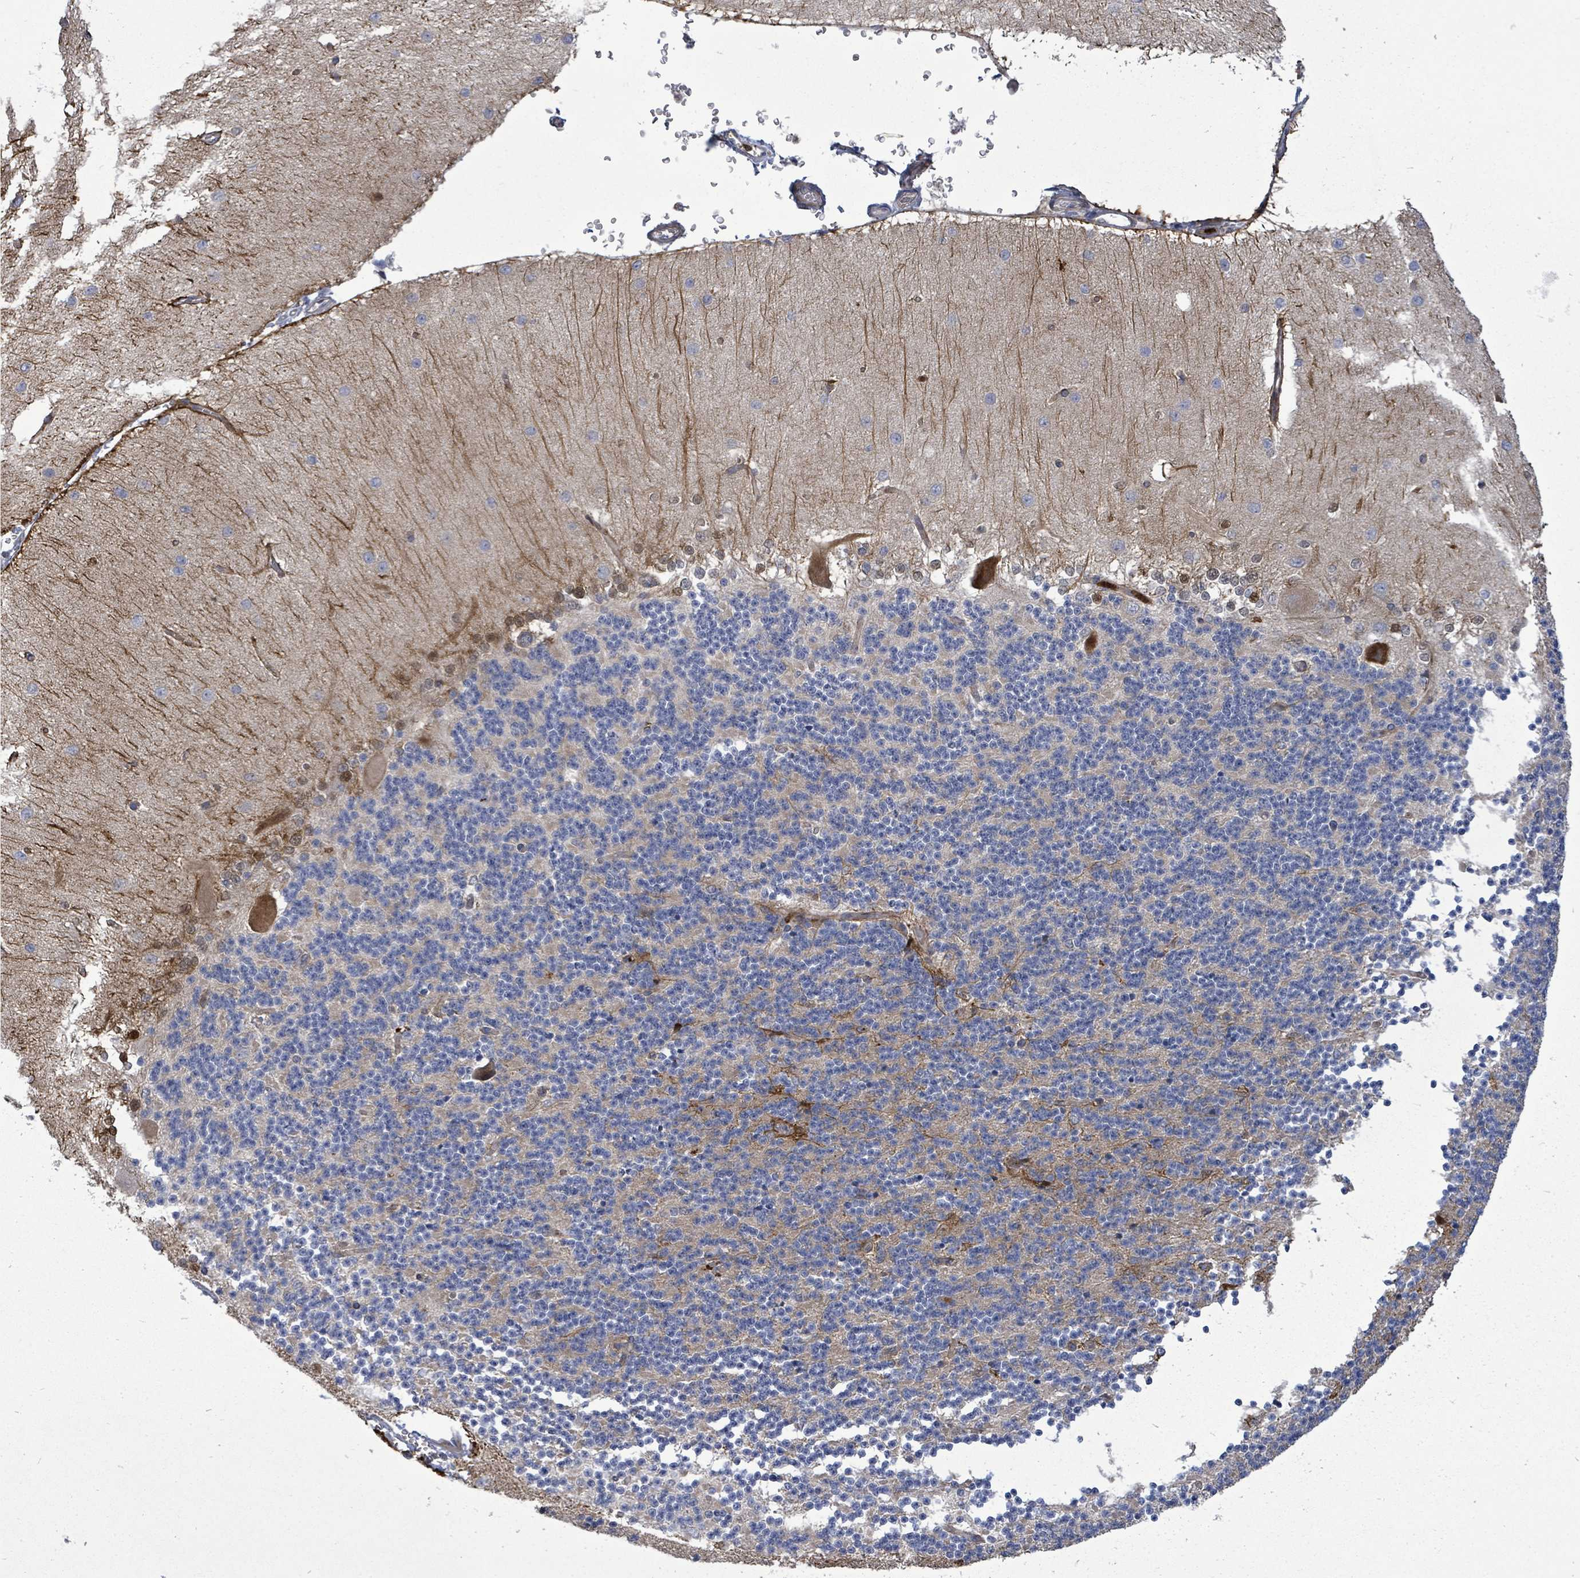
{"staining": {"intensity": "weak", "quantity": "25%-75%", "location": "cytoplasmic/membranous"}, "tissue": "cerebellum", "cell_type": "Cells in granular layer", "image_type": "normal", "snomed": [{"axis": "morphology", "description": "Normal tissue, NOS"}, {"axis": "topography", "description": "Cerebellum"}], "caption": "Immunohistochemistry (IHC) of benign cerebellum reveals low levels of weak cytoplasmic/membranous staining in about 25%-75% of cells in granular layer. (DAB = brown stain, brightfield microscopy at high magnification).", "gene": "SAR1A", "patient": {"sex": "female", "age": 29}}